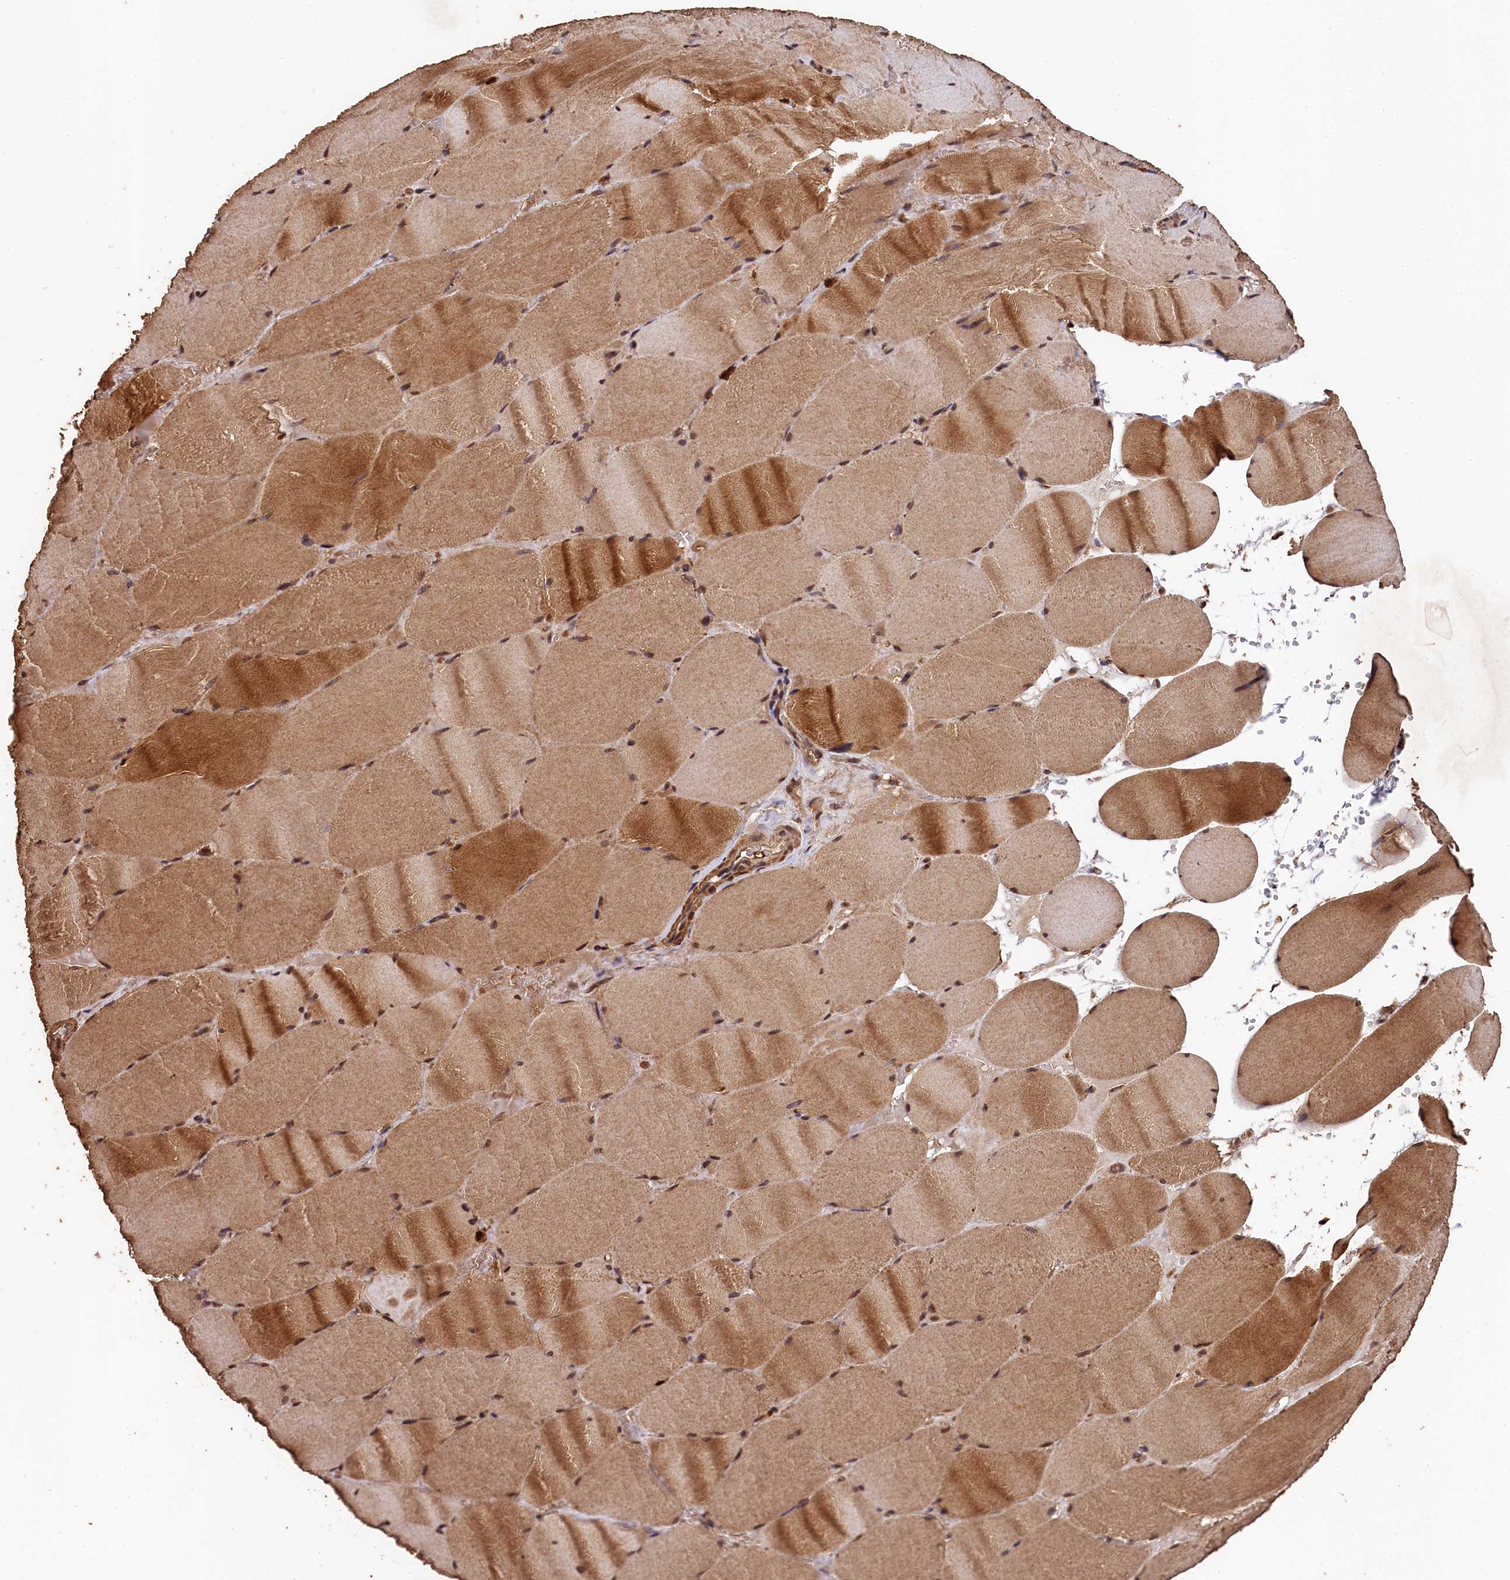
{"staining": {"intensity": "moderate", "quantity": ">75%", "location": "cytoplasmic/membranous,nuclear"}, "tissue": "skeletal muscle", "cell_type": "Myocytes", "image_type": "normal", "snomed": [{"axis": "morphology", "description": "Normal tissue, NOS"}, {"axis": "topography", "description": "Skeletal muscle"}, {"axis": "topography", "description": "Head-Neck"}], "caption": "Benign skeletal muscle exhibits moderate cytoplasmic/membranous,nuclear positivity in about >75% of myocytes, visualized by immunohistochemistry. The staining was performed using DAB (3,3'-diaminobenzidine), with brown indicating positive protein expression. Nuclei are stained blue with hematoxylin.", "gene": "CEP57L1", "patient": {"sex": "male", "age": 66}}